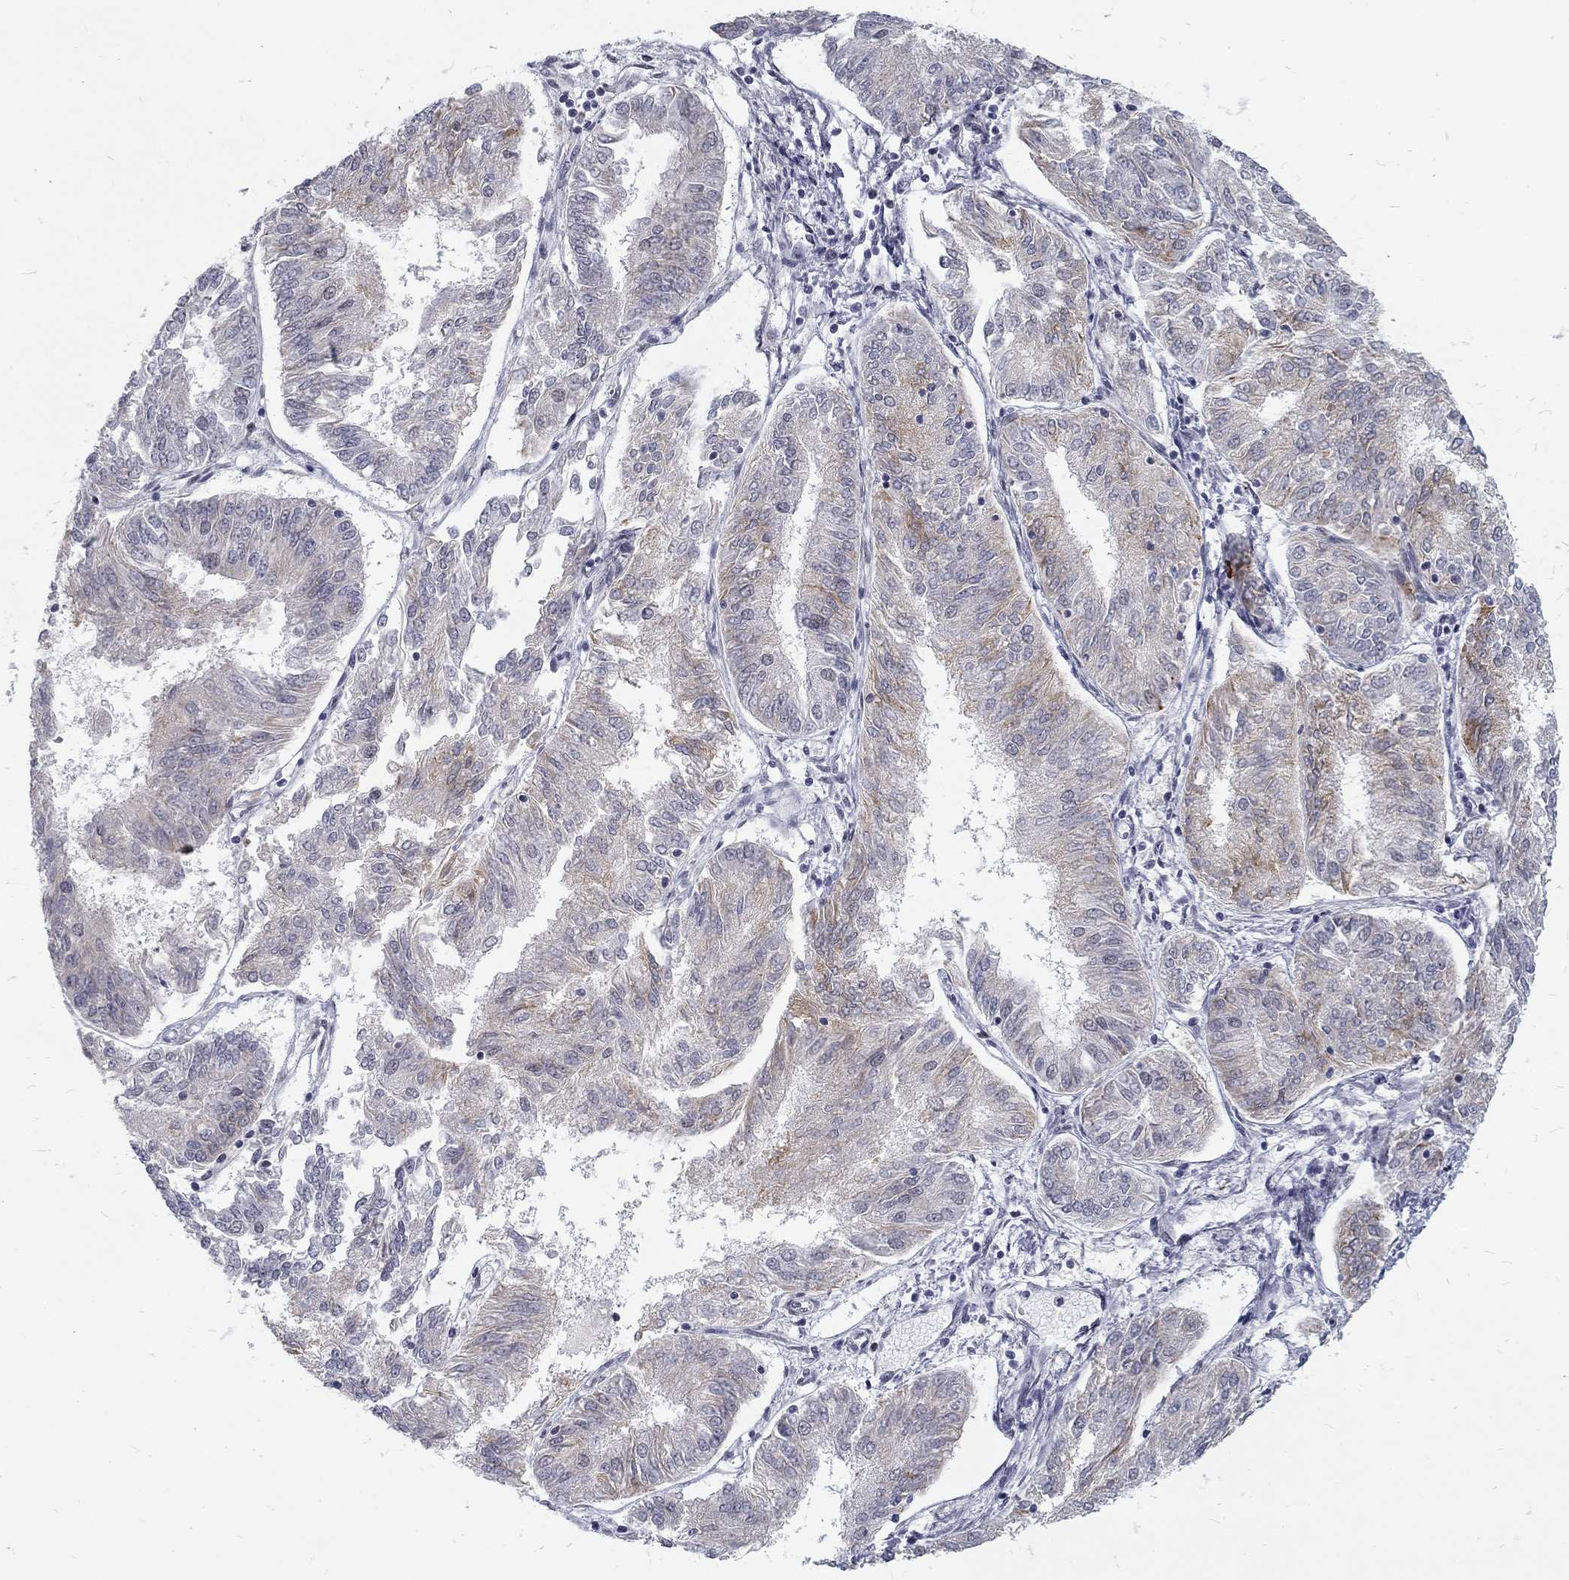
{"staining": {"intensity": "weak", "quantity": "<25%", "location": "cytoplasmic/membranous"}, "tissue": "endometrial cancer", "cell_type": "Tumor cells", "image_type": "cancer", "snomed": [{"axis": "morphology", "description": "Adenocarcinoma, NOS"}, {"axis": "topography", "description": "Endometrium"}], "caption": "Immunohistochemical staining of human adenocarcinoma (endometrial) reveals no significant expression in tumor cells.", "gene": "SNORC", "patient": {"sex": "female", "age": 58}}